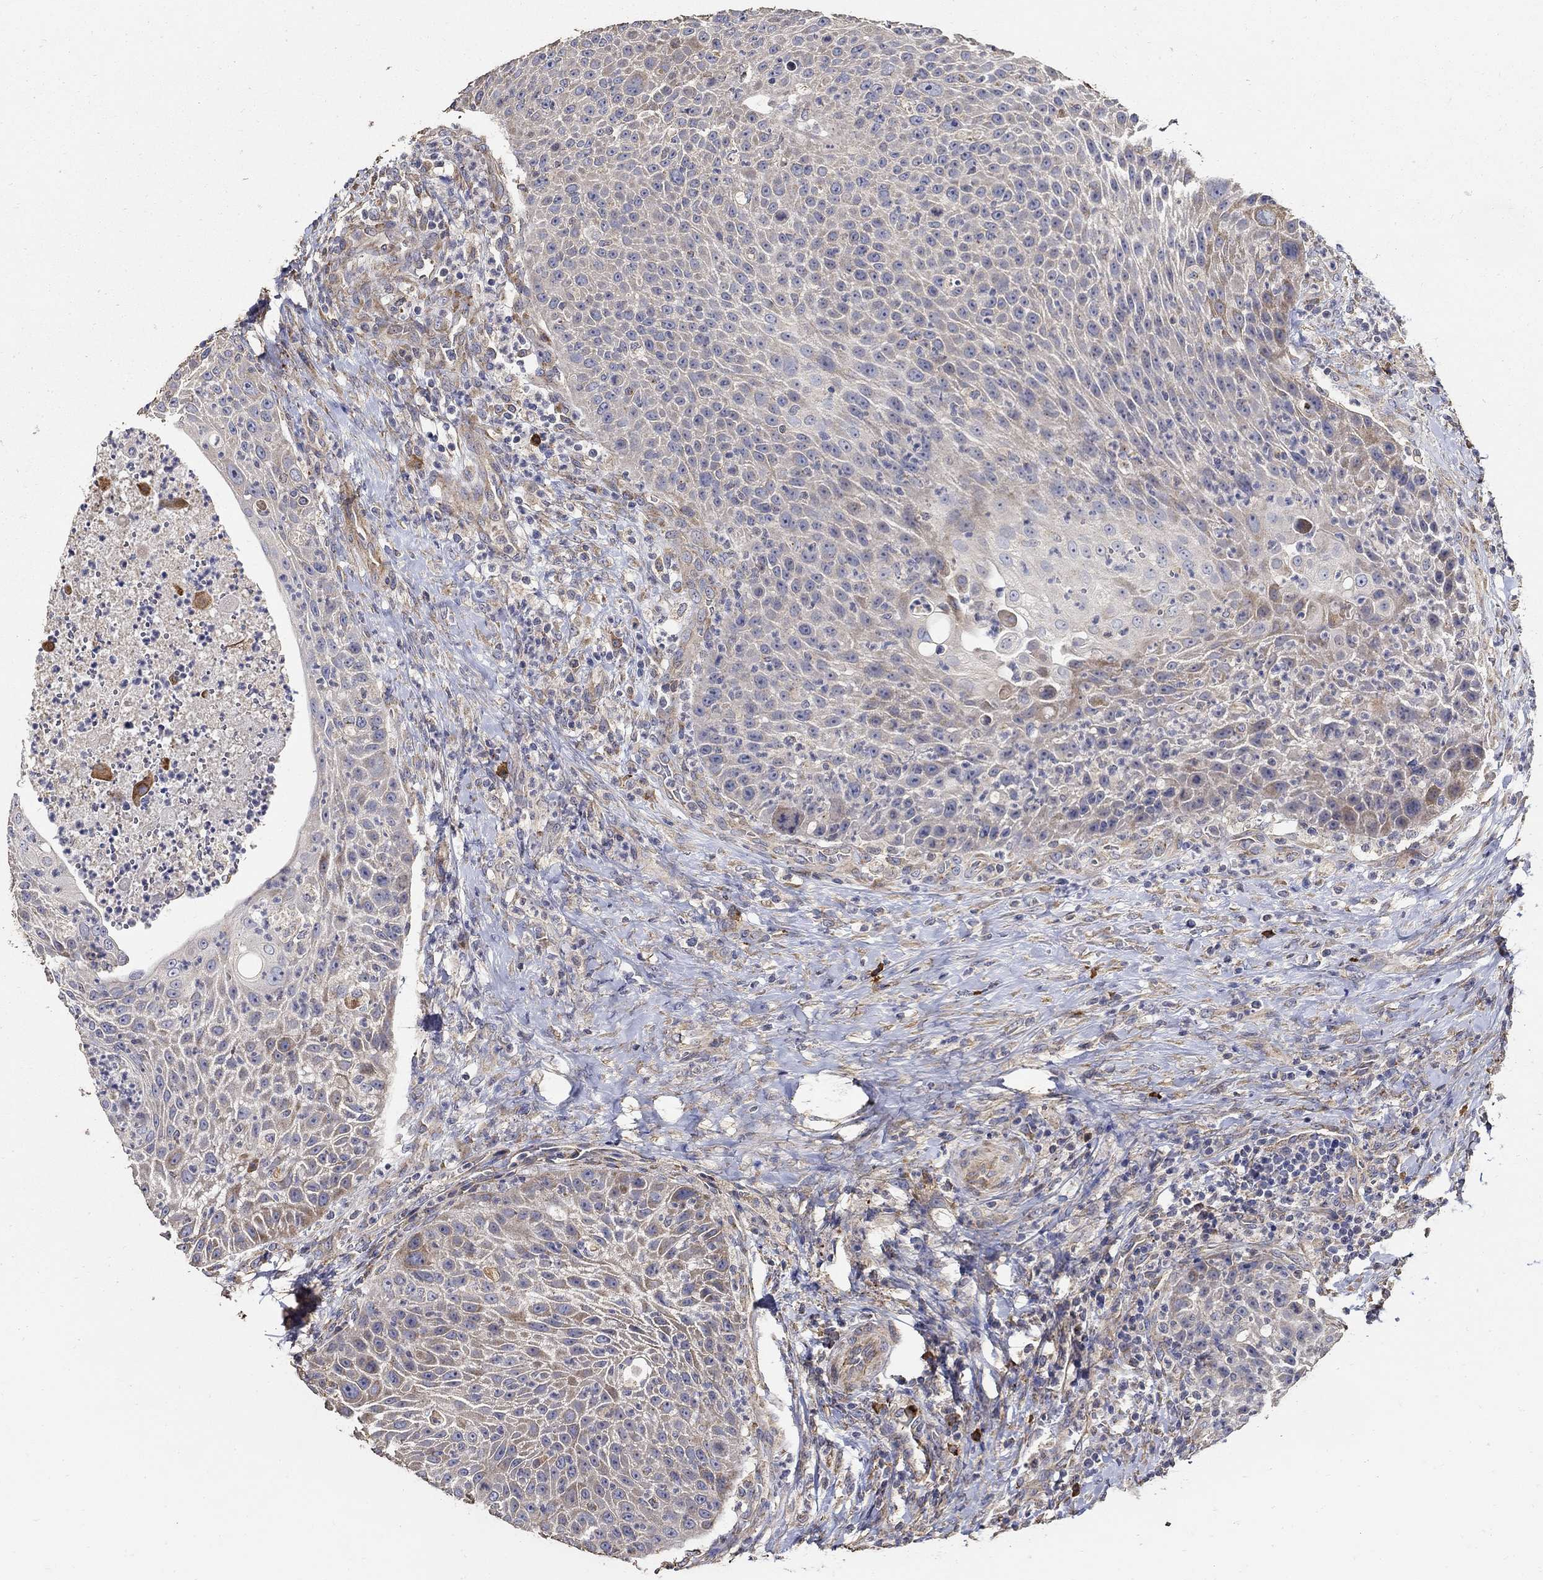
{"staining": {"intensity": "moderate", "quantity": "25%-75%", "location": "cytoplasmic/membranous"}, "tissue": "head and neck cancer", "cell_type": "Tumor cells", "image_type": "cancer", "snomed": [{"axis": "morphology", "description": "Squamous cell carcinoma, NOS"}, {"axis": "topography", "description": "Head-Neck"}], "caption": "Protein expression analysis of human head and neck cancer (squamous cell carcinoma) reveals moderate cytoplasmic/membranous staining in approximately 25%-75% of tumor cells.", "gene": "EMILIN3", "patient": {"sex": "male", "age": 69}}